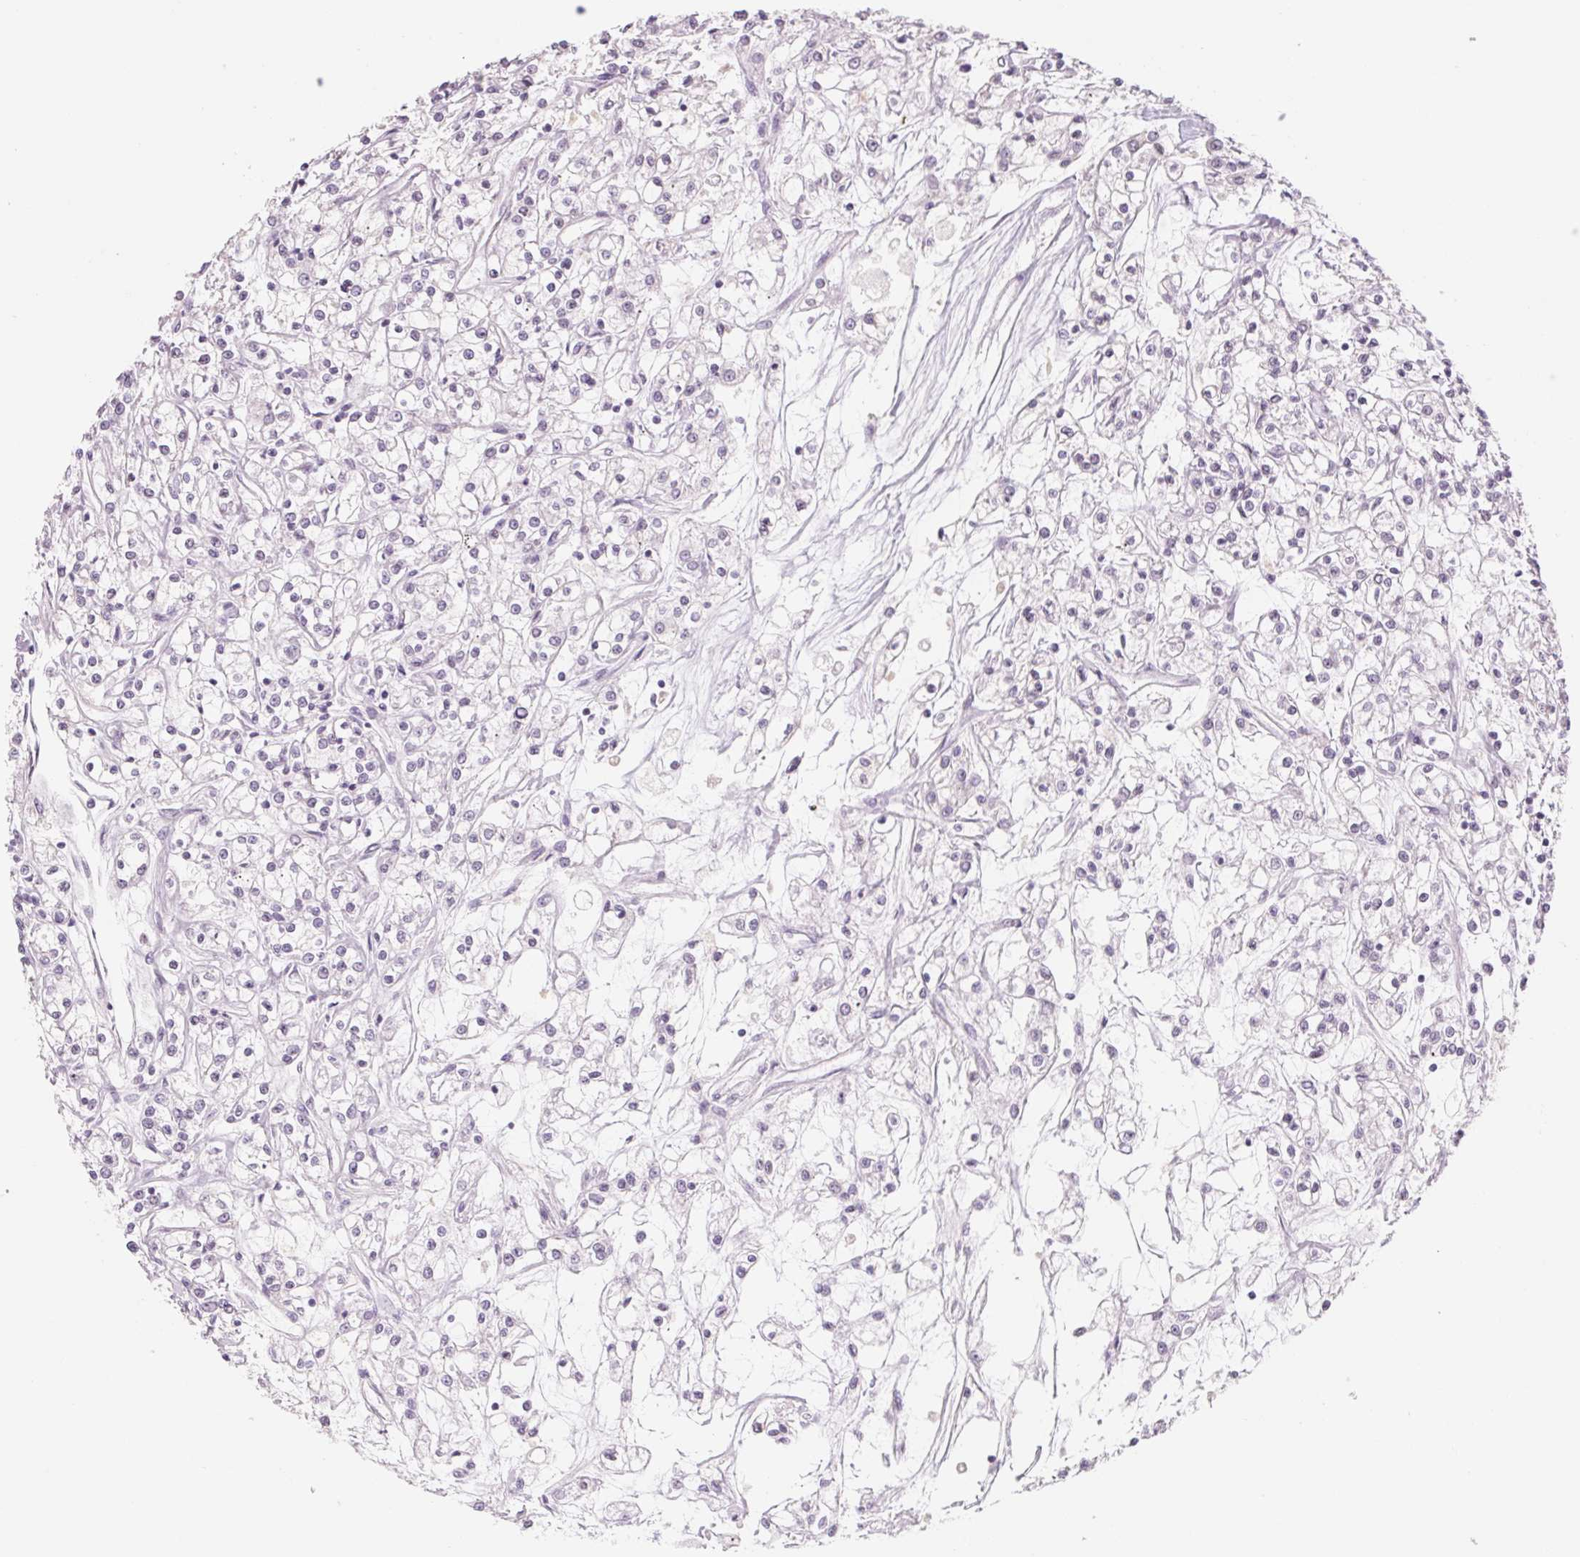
{"staining": {"intensity": "negative", "quantity": "none", "location": "none"}, "tissue": "renal cancer", "cell_type": "Tumor cells", "image_type": "cancer", "snomed": [{"axis": "morphology", "description": "Adenocarcinoma, NOS"}, {"axis": "topography", "description": "Kidney"}], "caption": "Immunohistochemical staining of human adenocarcinoma (renal) shows no significant positivity in tumor cells.", "gene": "POU1F1", "patient": {"sex": "female", "age": 59}}